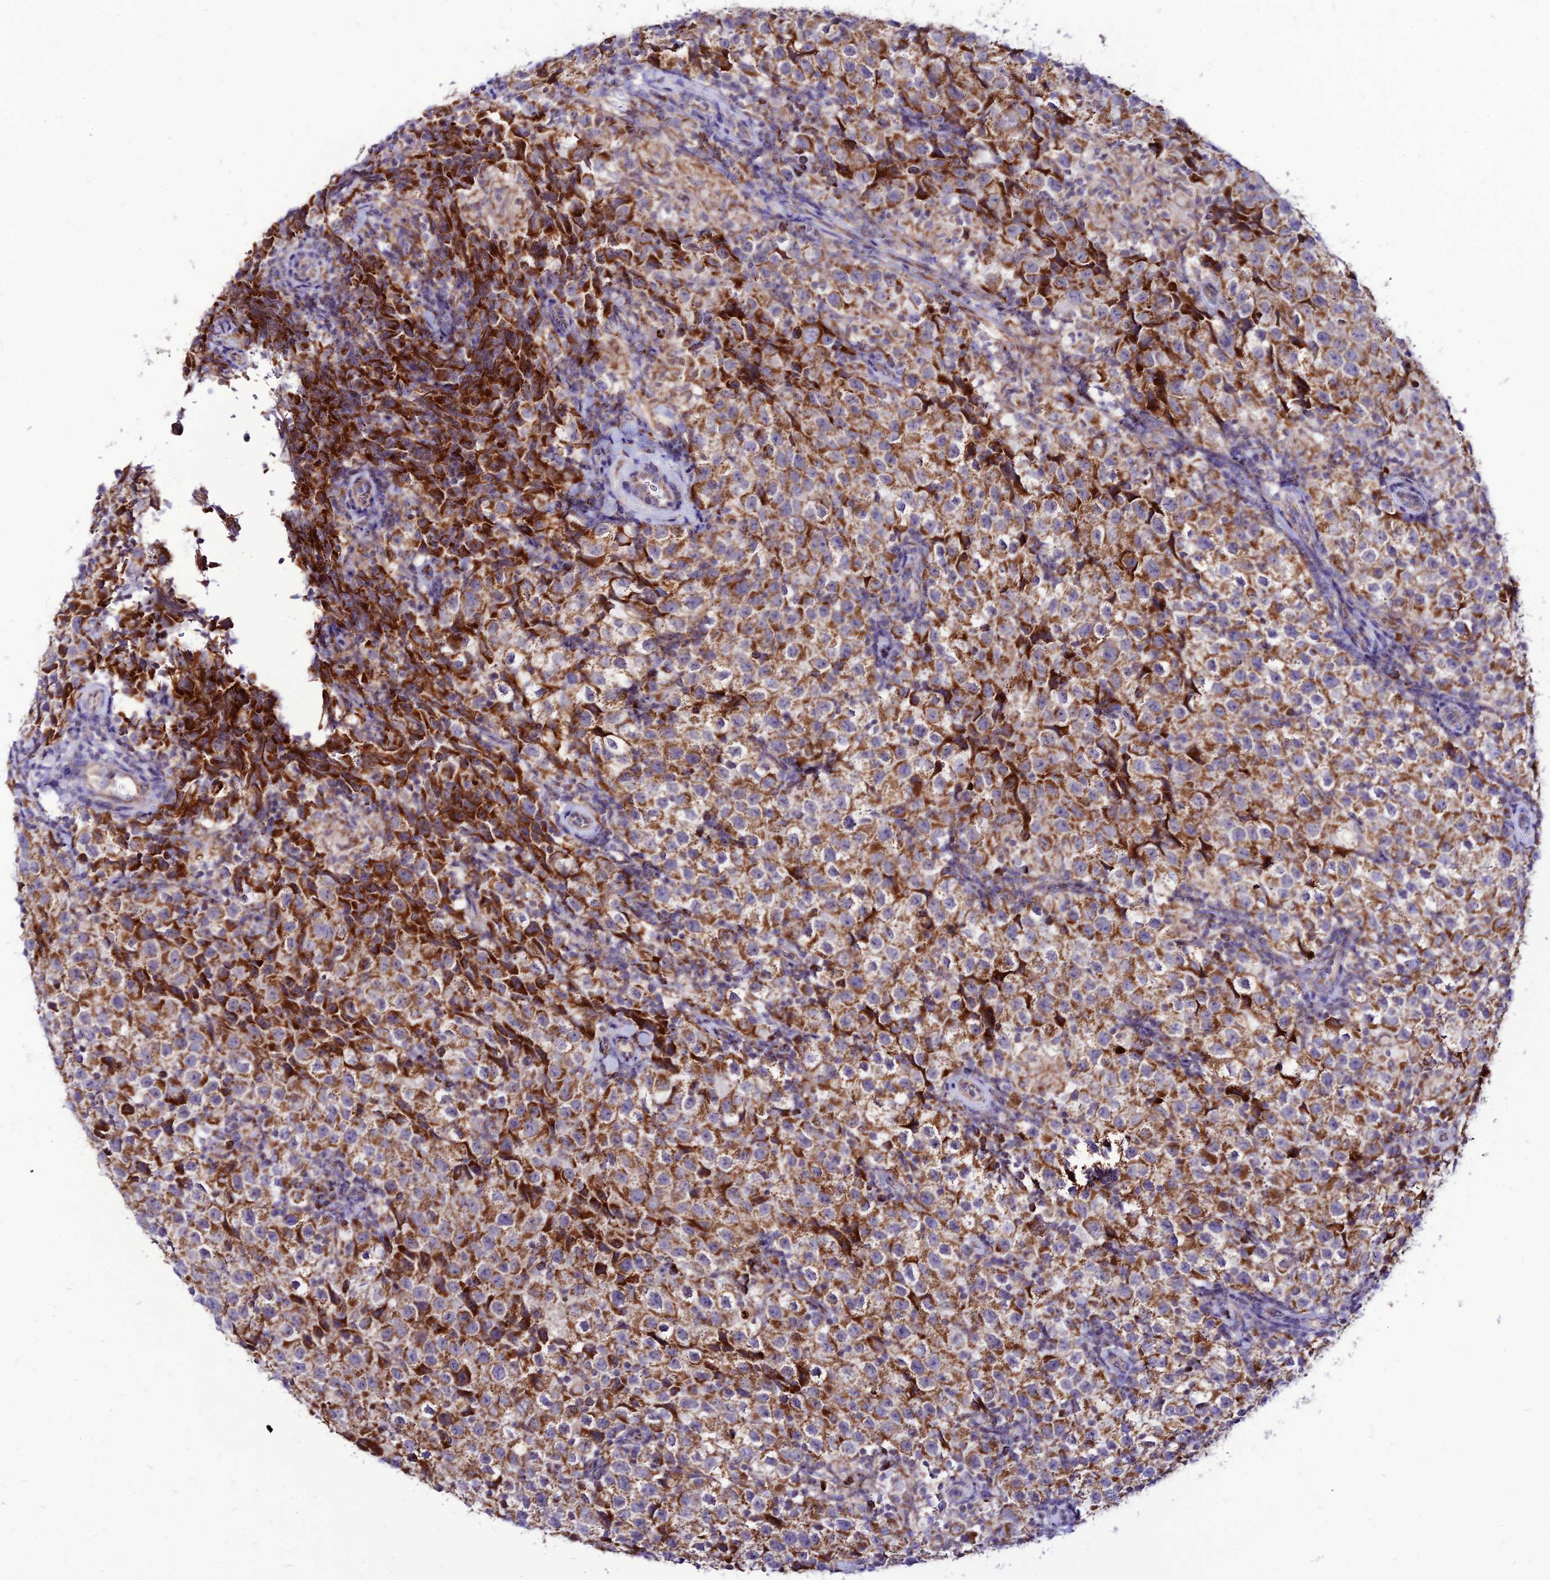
{"staining": {"intensity": "moderate", "quantity": ">75%", "location": "cytoplasmic/membranous"}, "tissue": "testis cancer", "cell_type": "Tumor cells", "image_type": "cancer", "snomed": [{"axis": "morphology", "description": "Seminoma, NOS"}, {"axis": "morphology", "description": "Carcinoma, Embryonal, NOS"}, {"axis": "topography", "description": "Testis"}], "caption": "Moderate cytoplasmic/membranous positivity is identified in approximately >75% of tumor cells in testis cancer.", "gene": "ECI1", "patient": {"sex": "male", "age": 41}}